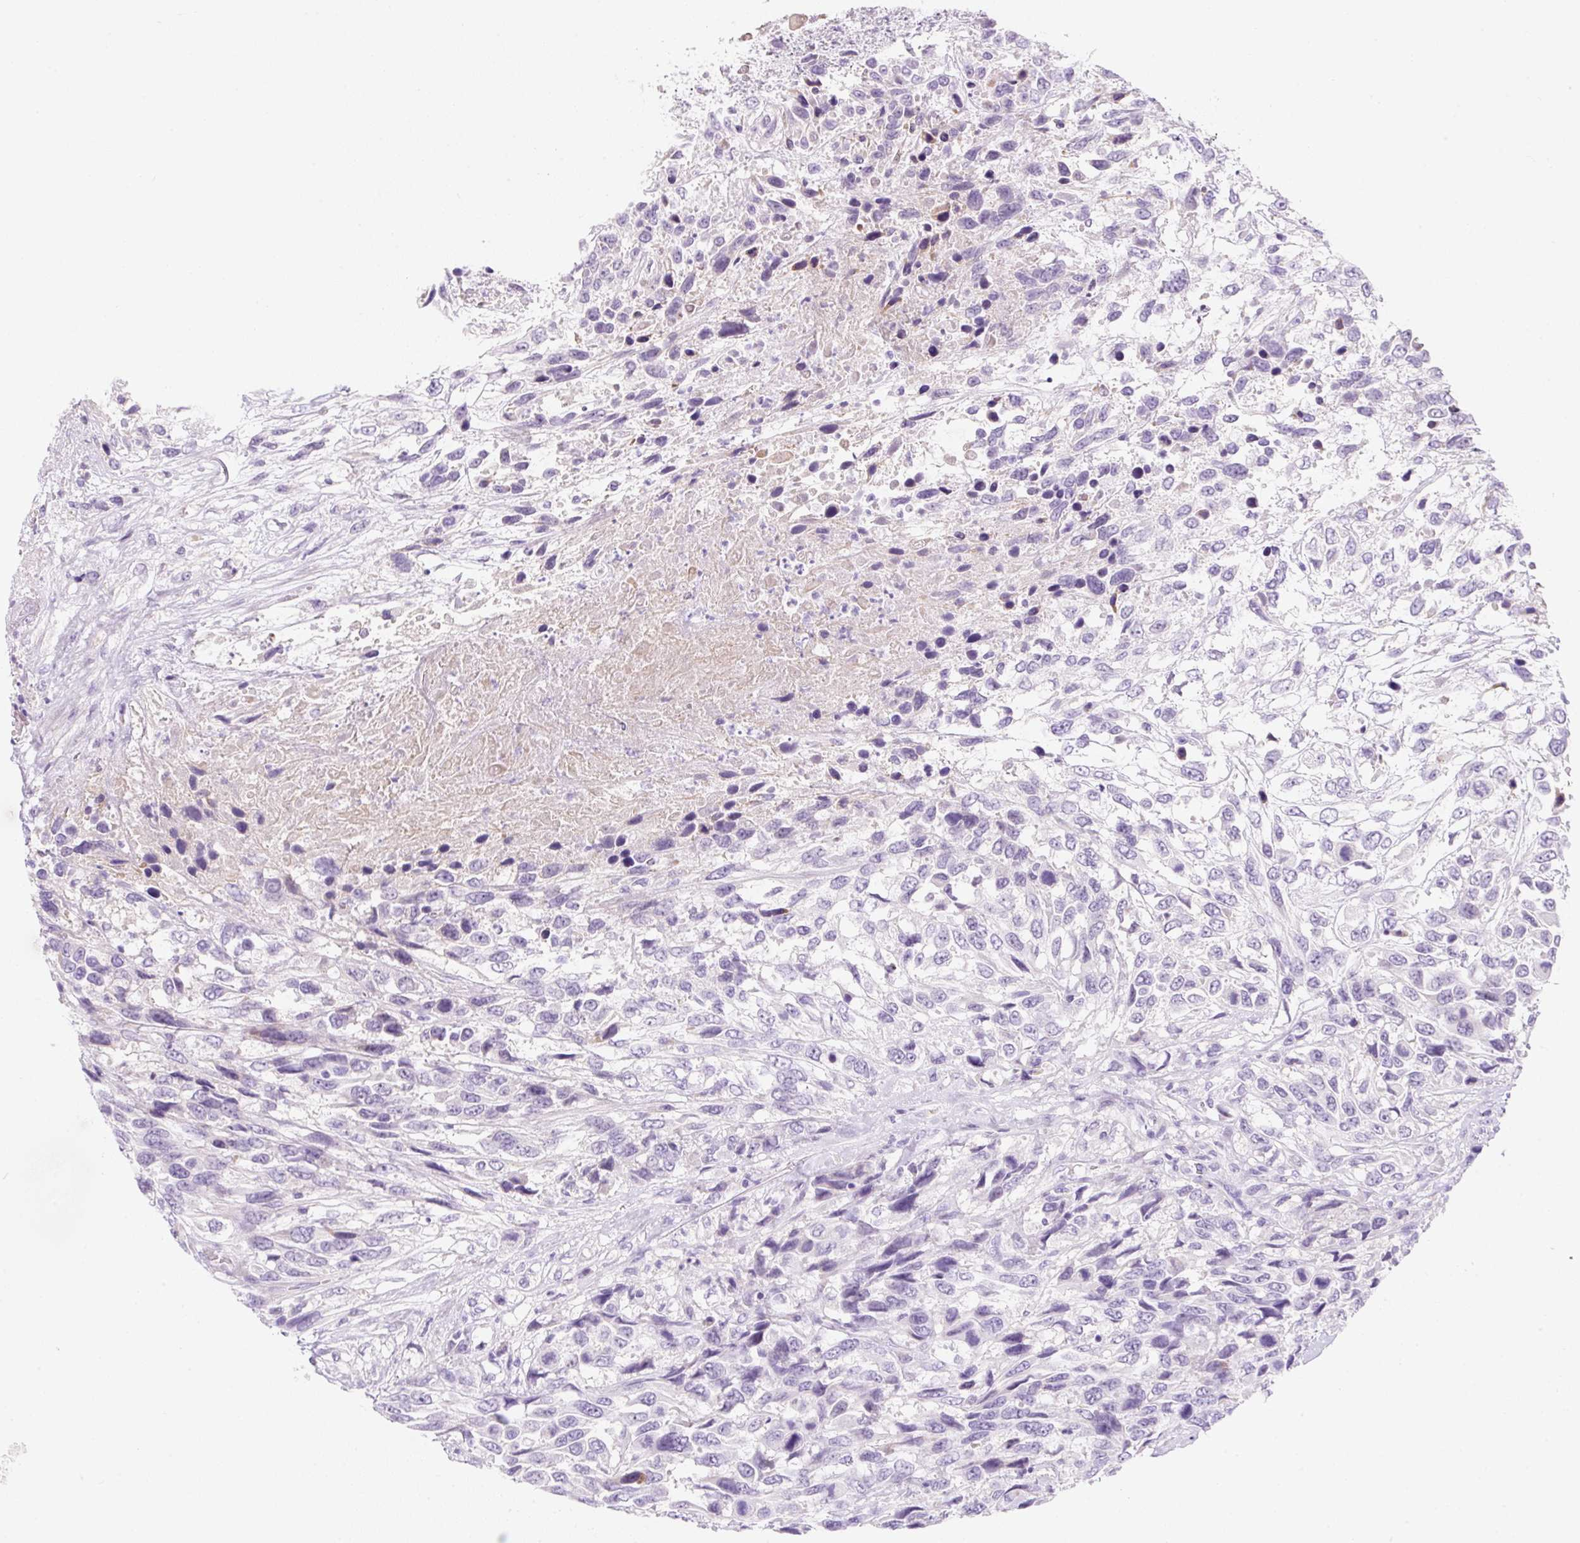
{"staining": {"intensity": "negative", "quantity": "none", "location": "none"}, "tissue": "urothelial cancer", "cell_type": "Tumor cells", "image_type": "cancer", "snomed": [{"axis": "morphology", "description": "Urothelial carcinoma, High grade"}, {"axis": "topography", "description": "Urinary bladder"}], "caption": "IHC histopathology image of neoplastic tissue: high-grade urothelial carcinoma stained with DAB (3,3'-diaminobenzidine) demonstrates no significant protein expression in tumor cells.", "gene": "ZNF121", "patient": {"sex": "female", "age": 70}}